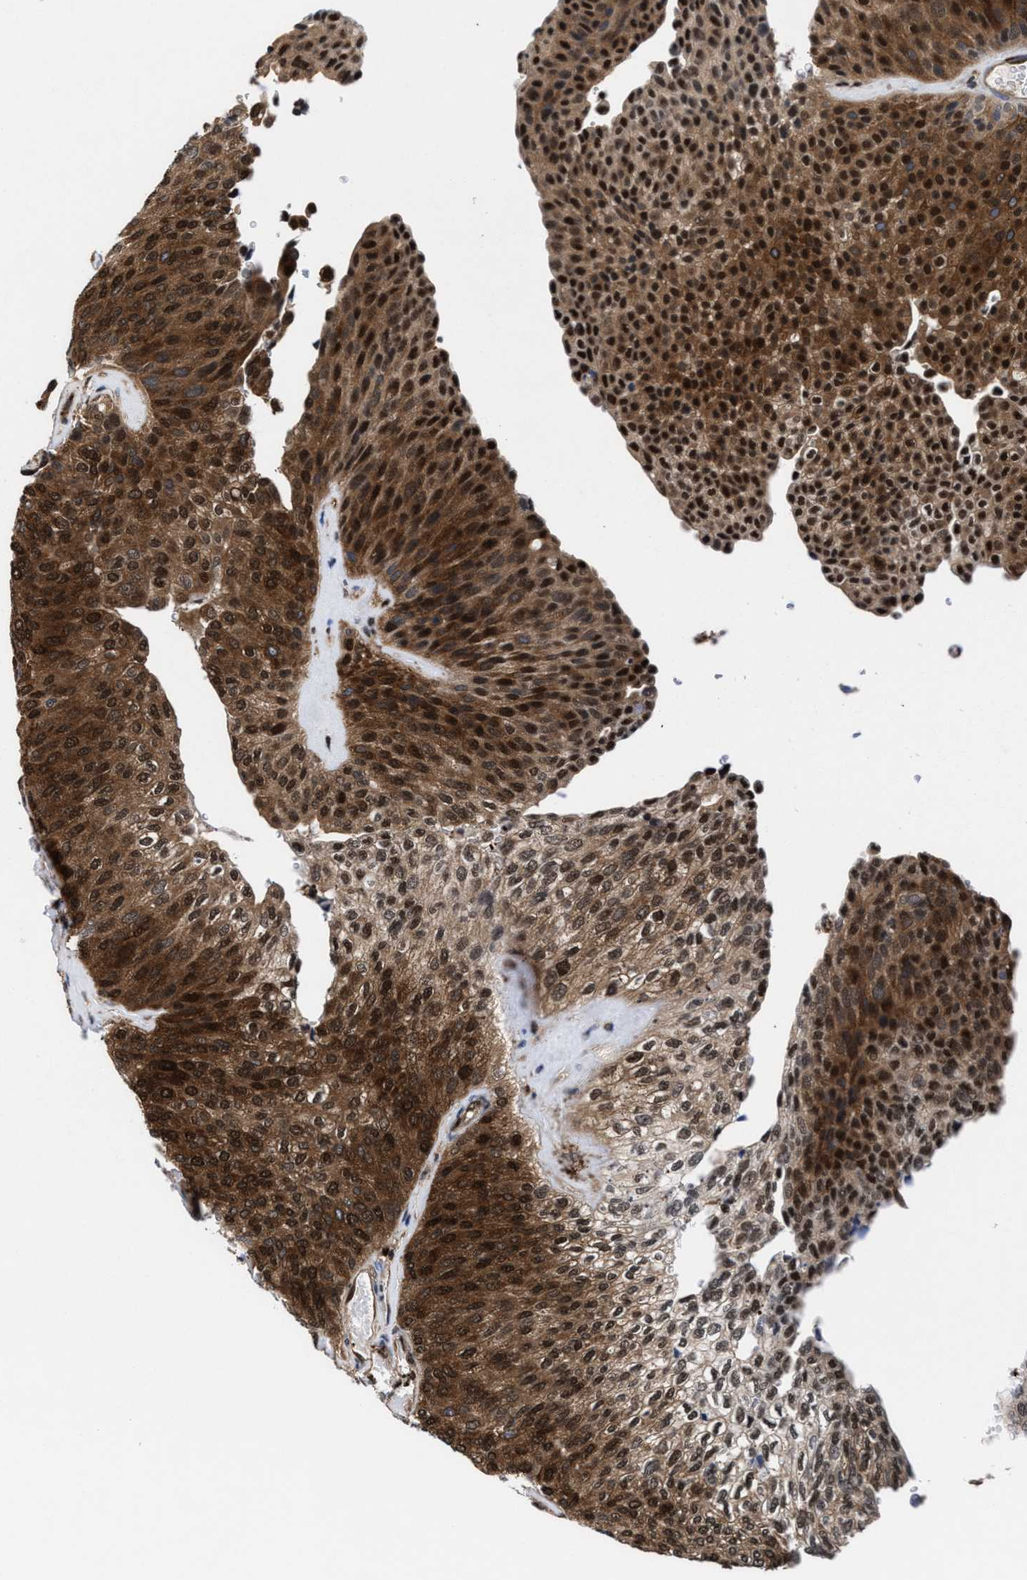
{"staining": {"intensity": "strong", "quantity": ">75%", "location": "cytoplasmic/membranous,nuclear"}, "tissue": "urothelial cancer", "cell_type": "Tumor cells", "image_type": "cancer", "snomed": [{"axis": "morphology", "description": "Urothelial carcinoma, Low grade"}, {"axis": "topography", "description": "Urinary bladder"}], "caption": "Low-grade urothelial carcinoma stained for a protein reveals strong cytoplasmic/membranous and nuclear positivity in tumor cells. (IHC, brightfield microscopy, high magnification).", "gene": "ACLY", "patient": {"sex": "female", "age": 79}}